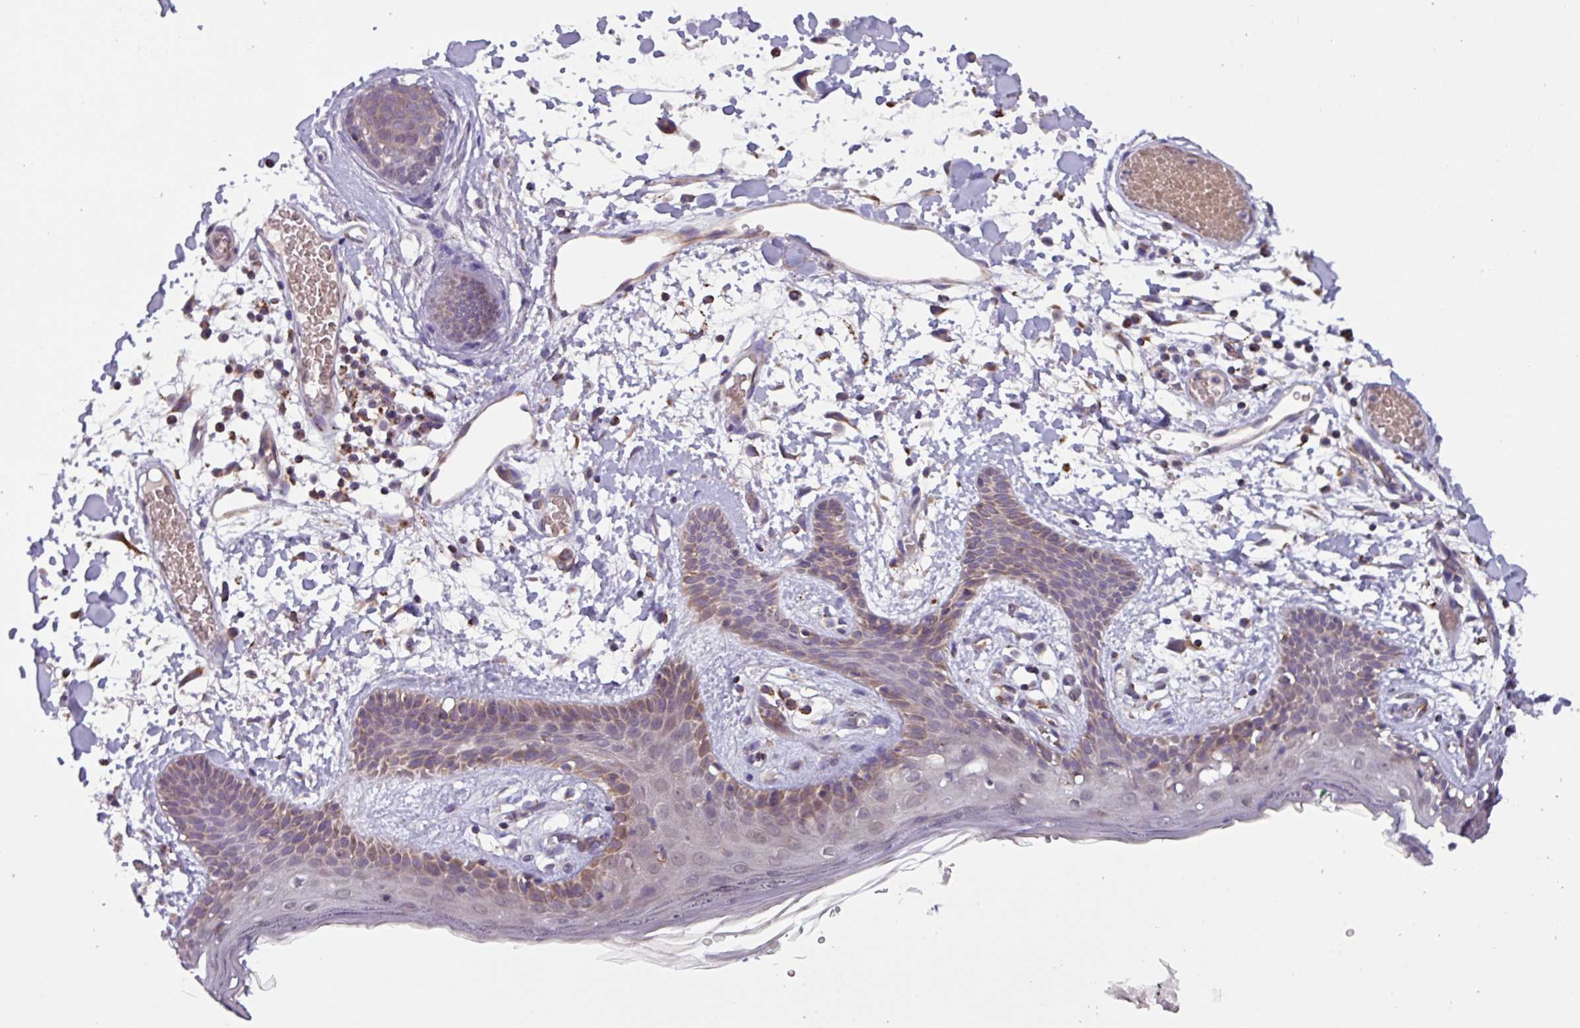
{"staining": {"intensity": "negative", "quantity": "none", "location": "none"}, "tissue": "skin", "cell_type": "Fibroblasts", "image_type": "normal", "snomed": [{"axis": "morphology", "description": "Normal tissue, NOS"}, {"axis": "topography", "description": "Skin"}], "caption": "High magnification brightfield microscopy of normal skin stained with DAB (3,3'-diaminobenzidine) (brown) and counterstained with hematoxylin (blue): fibroblasts show no significant expression.", "gene": "AKIRIN1", "patient": {"sex": "male", "age": 79}}